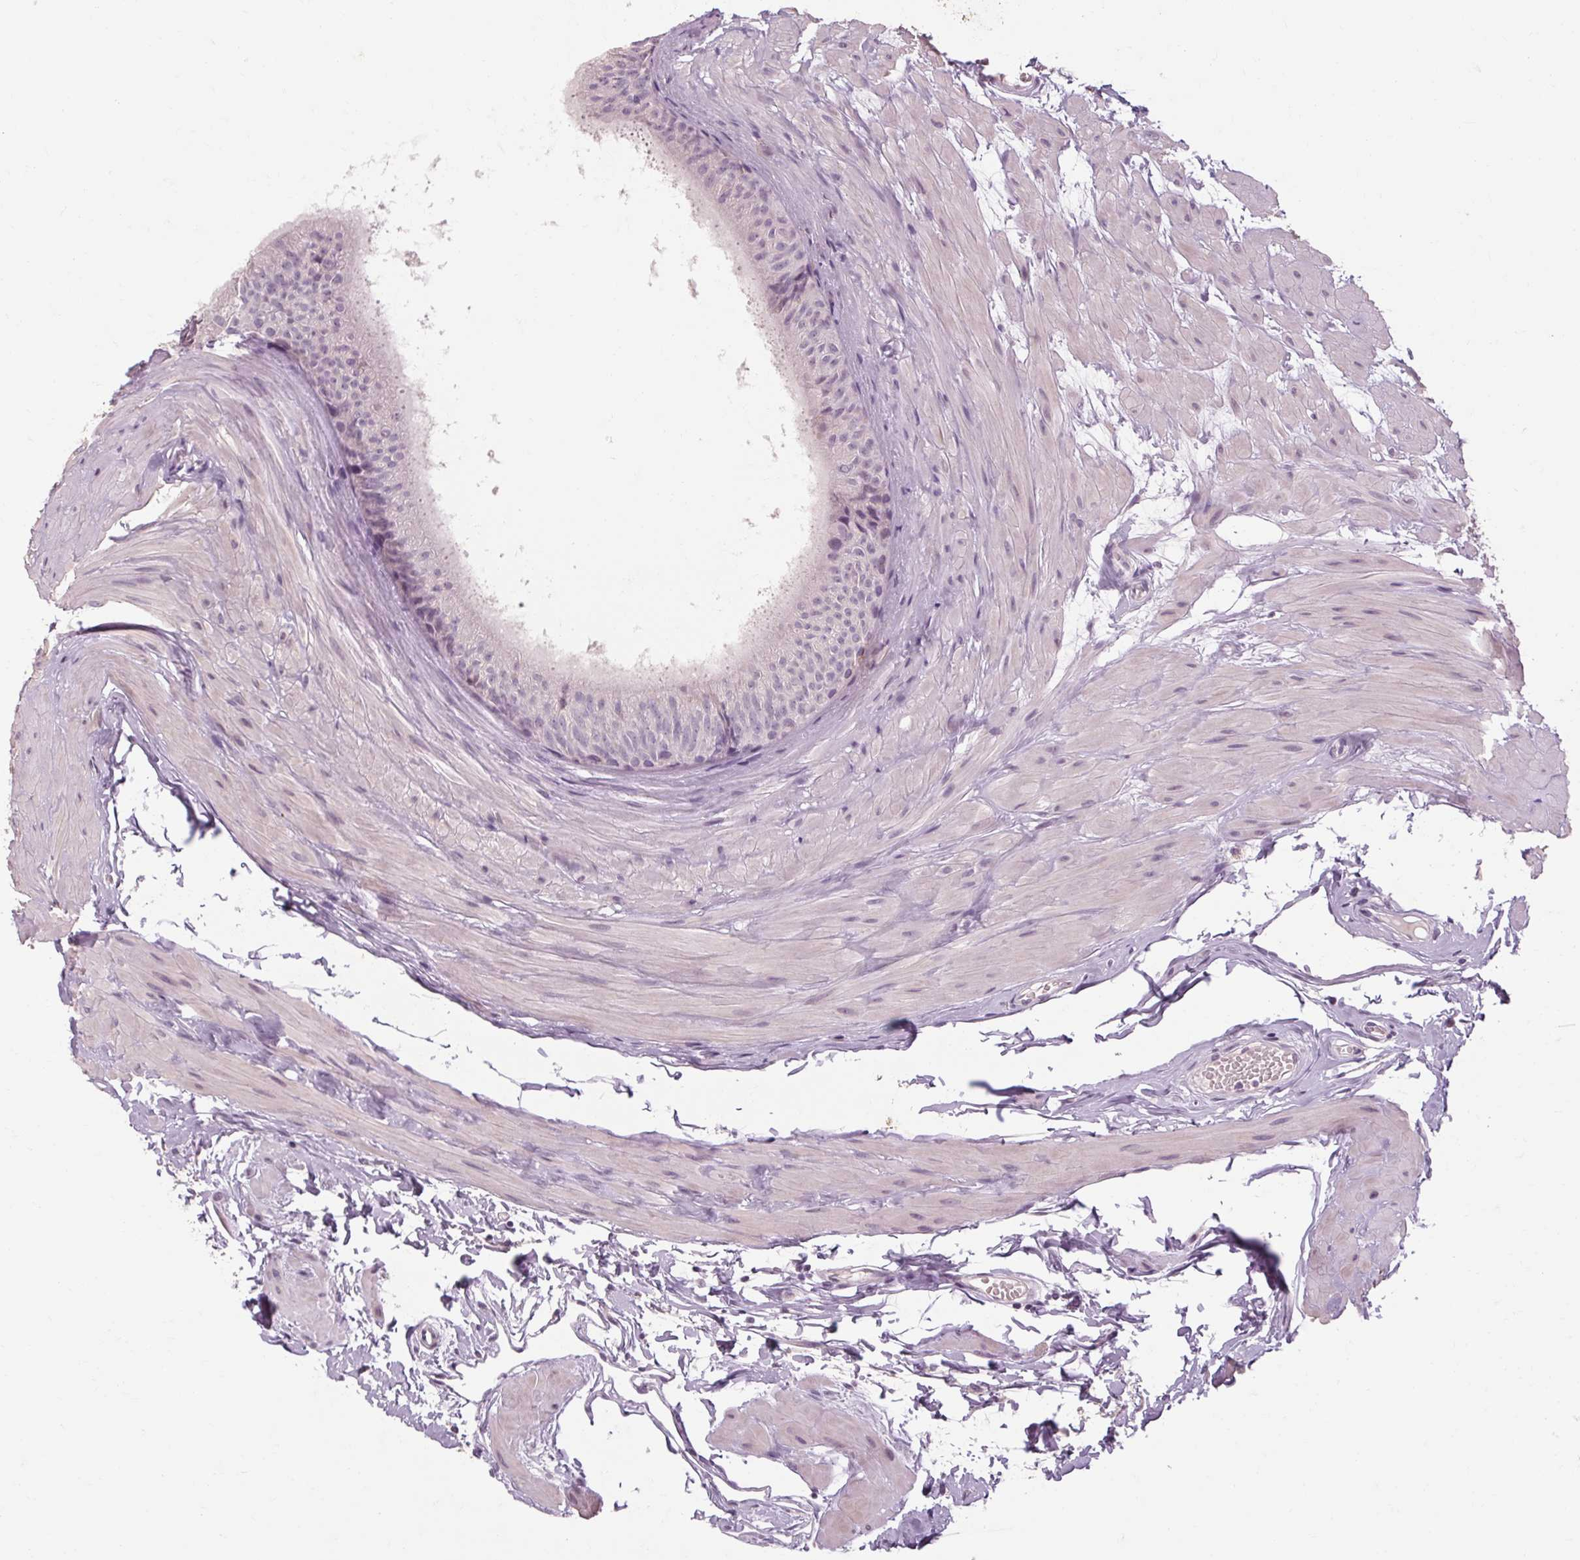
{"staining": {"intensity": "negative", "quantity": "none", "location": "none"}, "tissue": "epididymis", "cell_type": "Glandular cells", "image_type": "normal", "snomed": [{"axis": "morphology", "description": "Normal tissue, NOS"}, {"axis": "topography", "description": "Epididymis"}], "caption": "Epididymis stained for a protein using IHC displays no positivity glandular cells.", "gene": "POMC", "patient": {"sex": "male", "age": 33}}